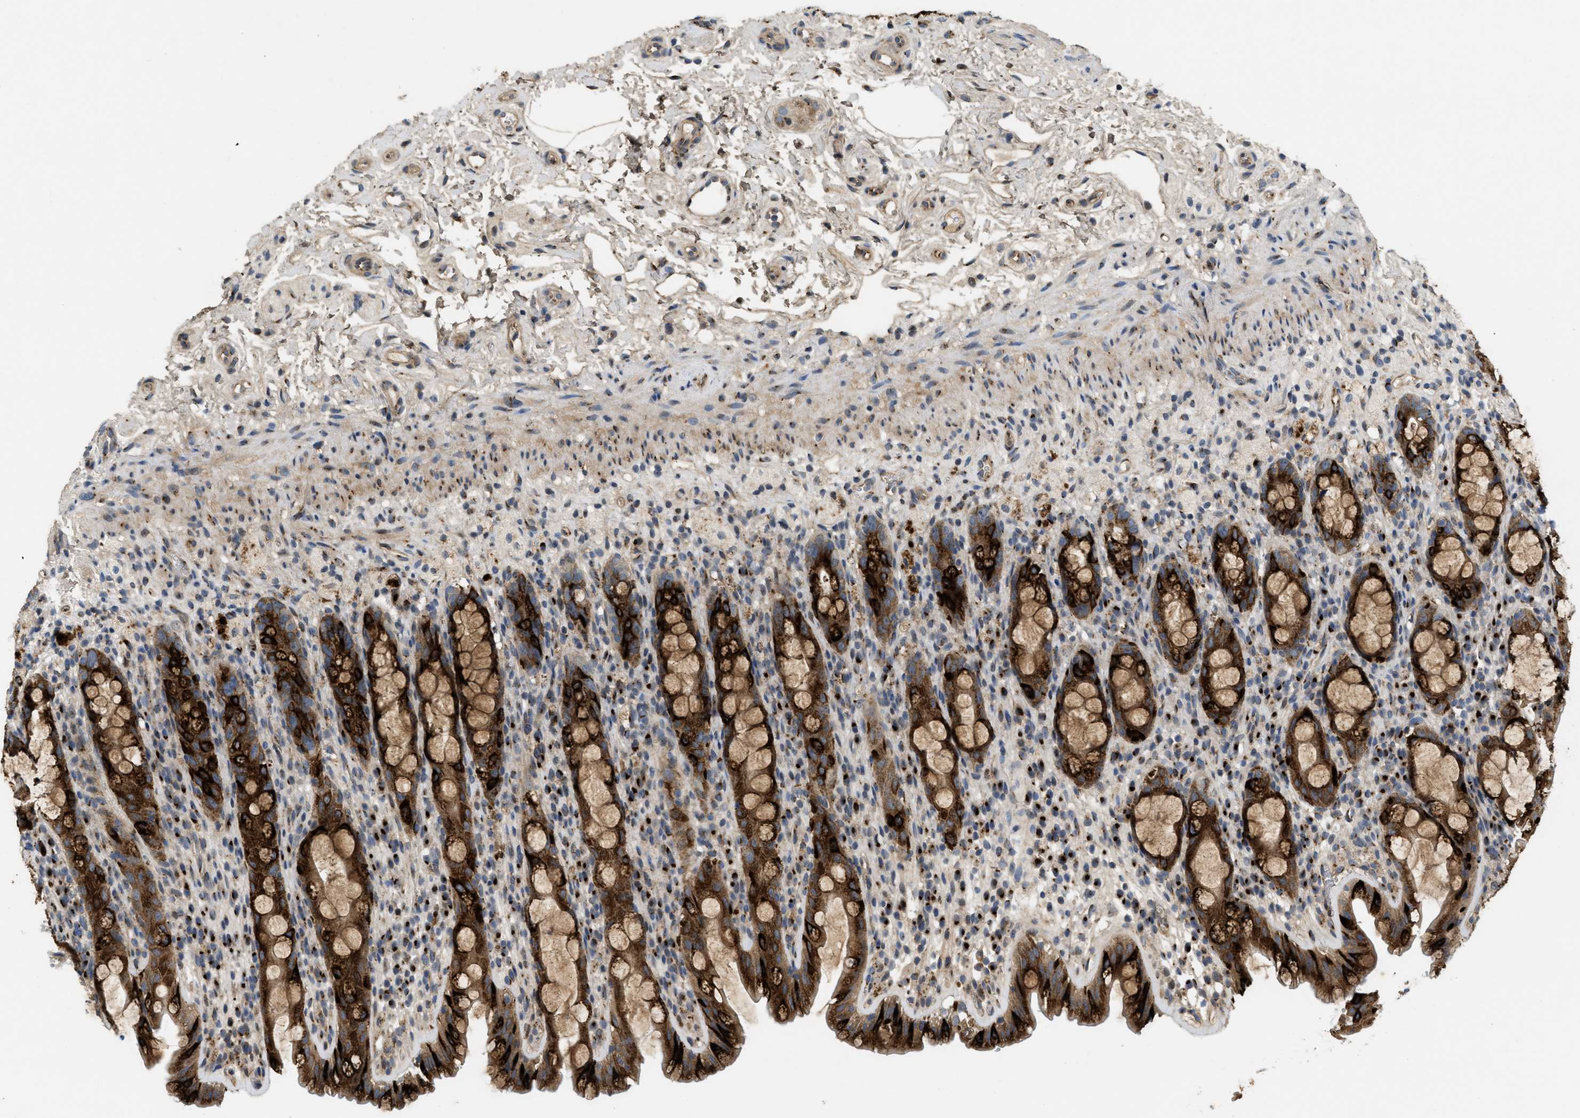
{"staining": {"intensity": "strong", "quantity": ">75%", "location": "cytoplasmic/membranous"}, "tissue": "rectum", "cell_type": "Glandular cells", "image_type": "normal", "snomed": [{"axis": "morphology", "description": "Normal tissue, NOS"}, {"axis": "topography", "description": "Rectum"}], "caption": "Immunohistochemistry (IHC) of unremarkable rectum displays high levels of strong cytoplasmic/membranous expression in approximately >75% of glandular cells. Using DAB (brown) and hematoxylin (blue) stains, captured at high magnification using brightfield microscopy.", "gene": "ZNF70", "patient": {"sex": "male", "age": 44}}